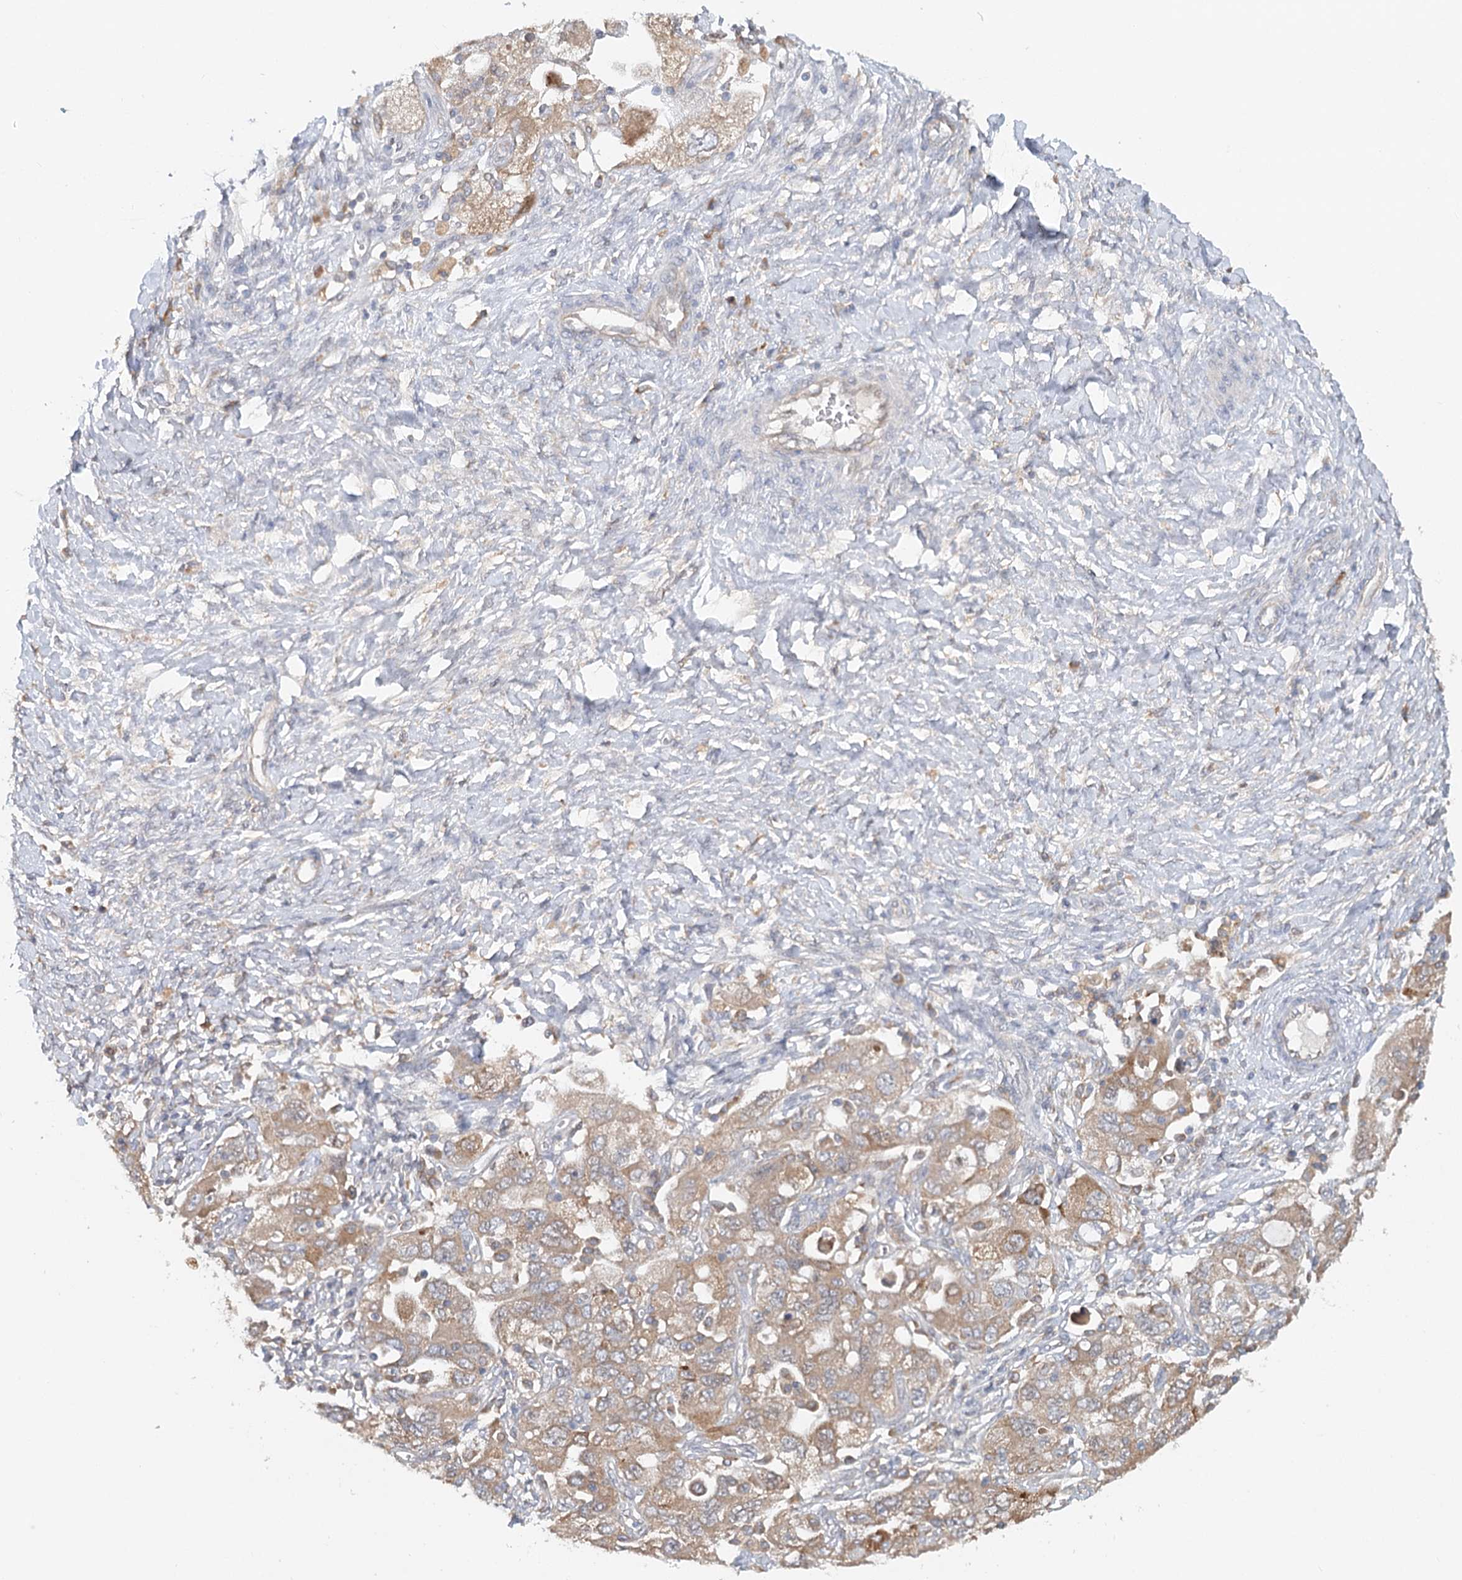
{"staining": {"intensity": "weak", "quantity": ">75%", "location": "cytoplasmic/membranous"}, "tissue": "ovarian cancer", "cell_type": "Tumor cells", "image_type": "cancer", "snomed": [{"axis": "morphology", "description": "Carcinoma, NOS"}, {"axis": "morphology", "description": "Cystadenocarcinoma, serous, NOS"}, {"axis": "topography", "description": "Ovary"}], "caption": "Immunohistochemistry (IHC) (DAB (3,3'-diaminobenzidine)) staining of carcinoma (ovarian) shows weak cytoplasmic/membranous protein positivity in about >75% of tumor cells.", "gene": "PAIP2", "patient": {"sex": "female", "age": 69}}